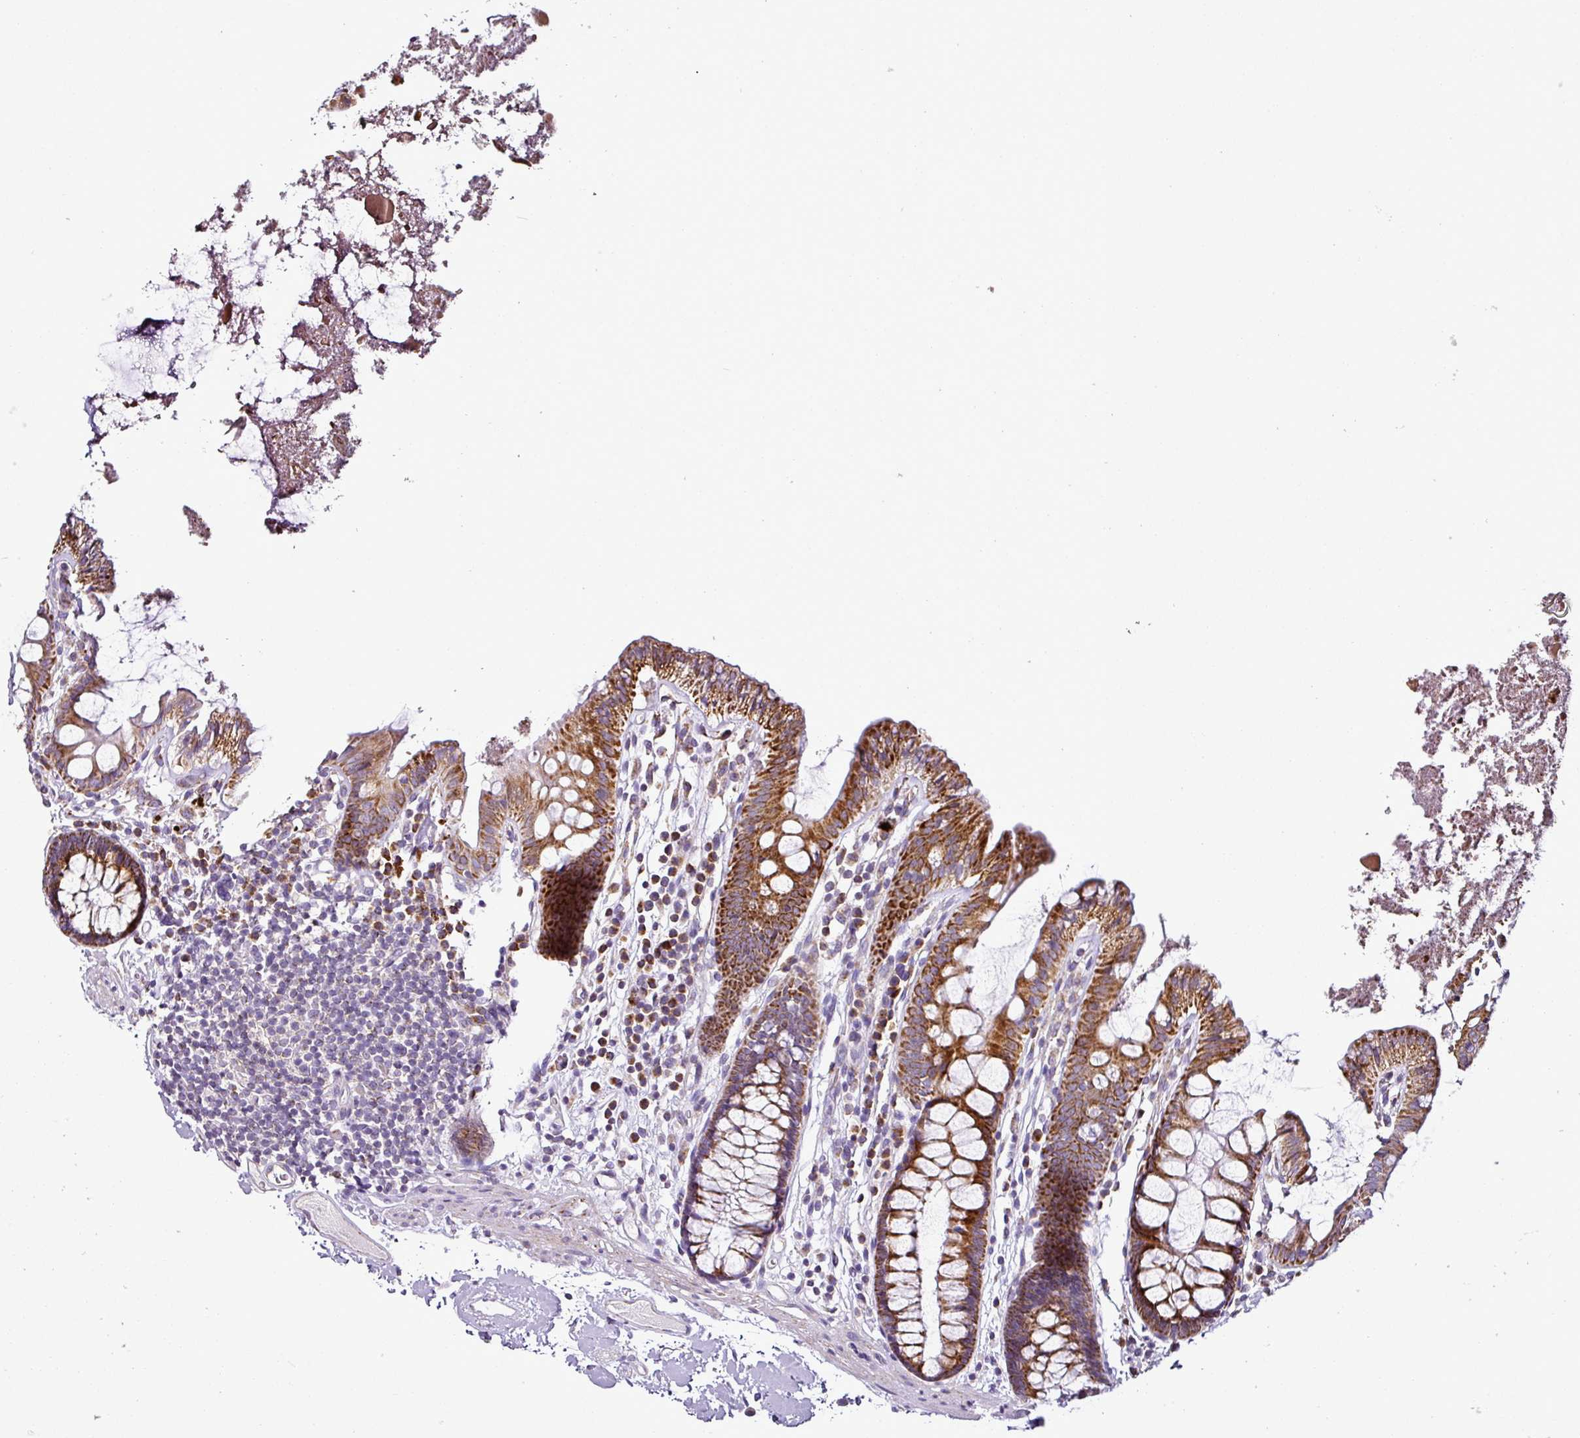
{"staining": {"intensity": "weak", "quantity": ">75%", "location": "cytoplasmic/membranous"}, "tissue": "colon", "cell_type": "Endothelial cells", "image_type": "normal", "snomed": [{"axis": "morphology", "description": "Normal tissue, NOS"}, {"axis": "topography", "description": "Colon"}], "caption": "Human colon stained for a protein (brown) reveals weak cytoplasmic/membranous positive expression in about >75% of endothelial cells.", "gene": "DPAGT1", "patient": {"sex": "male", "age": 84}}